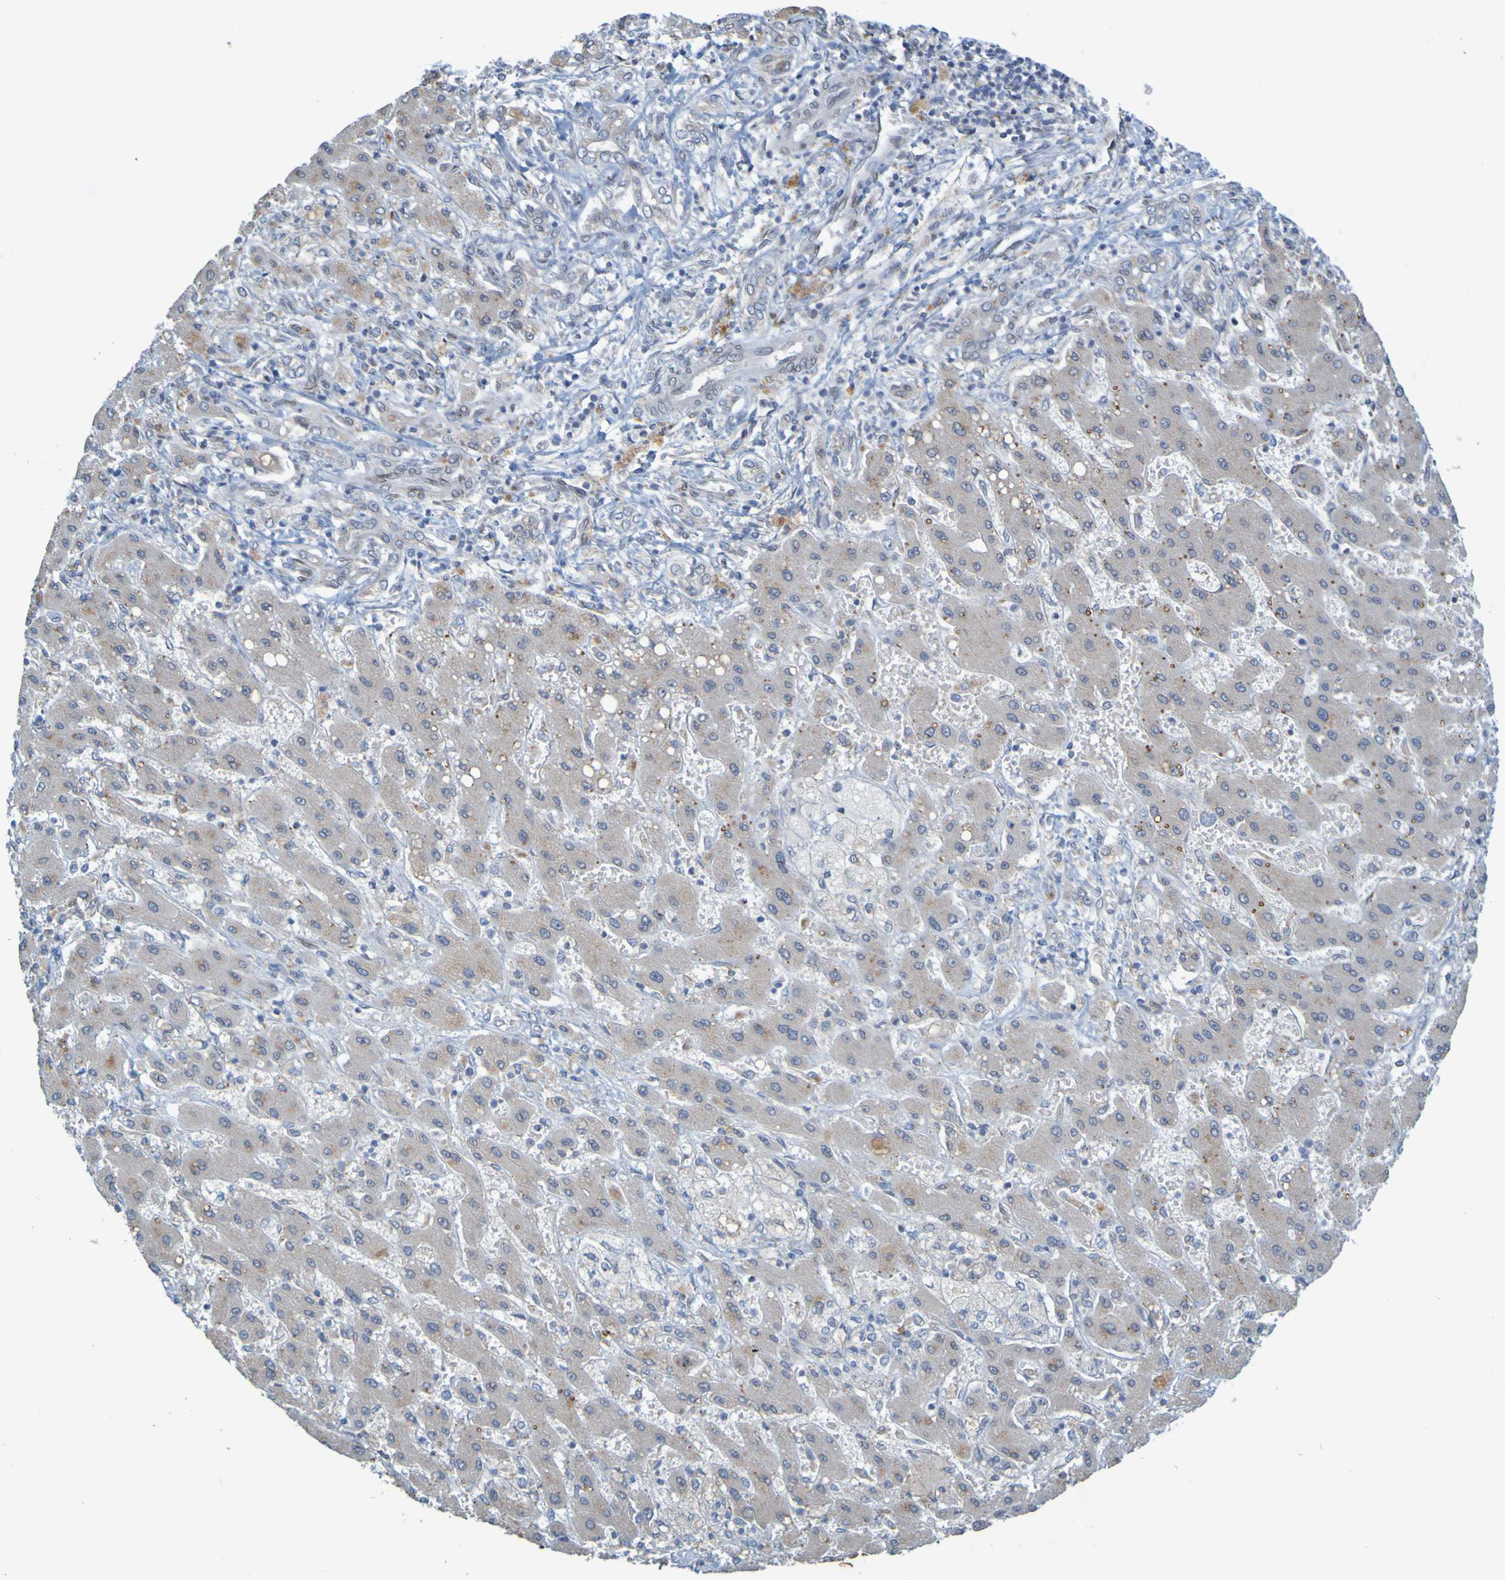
{"staining": {"intensity": "weak", "quantity": "<25%", "location": "cytoplasmic/membranous"}, "tissue": "liver cancer", "cell_type": "Tumor cells", "image_type": "cancer", "snomed": [{"axis": "morphology", "description": "Cholangiocarcinoma"}, {"axis": "topography", "description": "Liver"}], "caption": "This is a histopathology image of immunohistochemistry staining of liver cancer (cholangiocarcinoma), which shows no expression in tumor cells.", "gene": "MAG", "patient": {"sex": "male", "age": 50}}